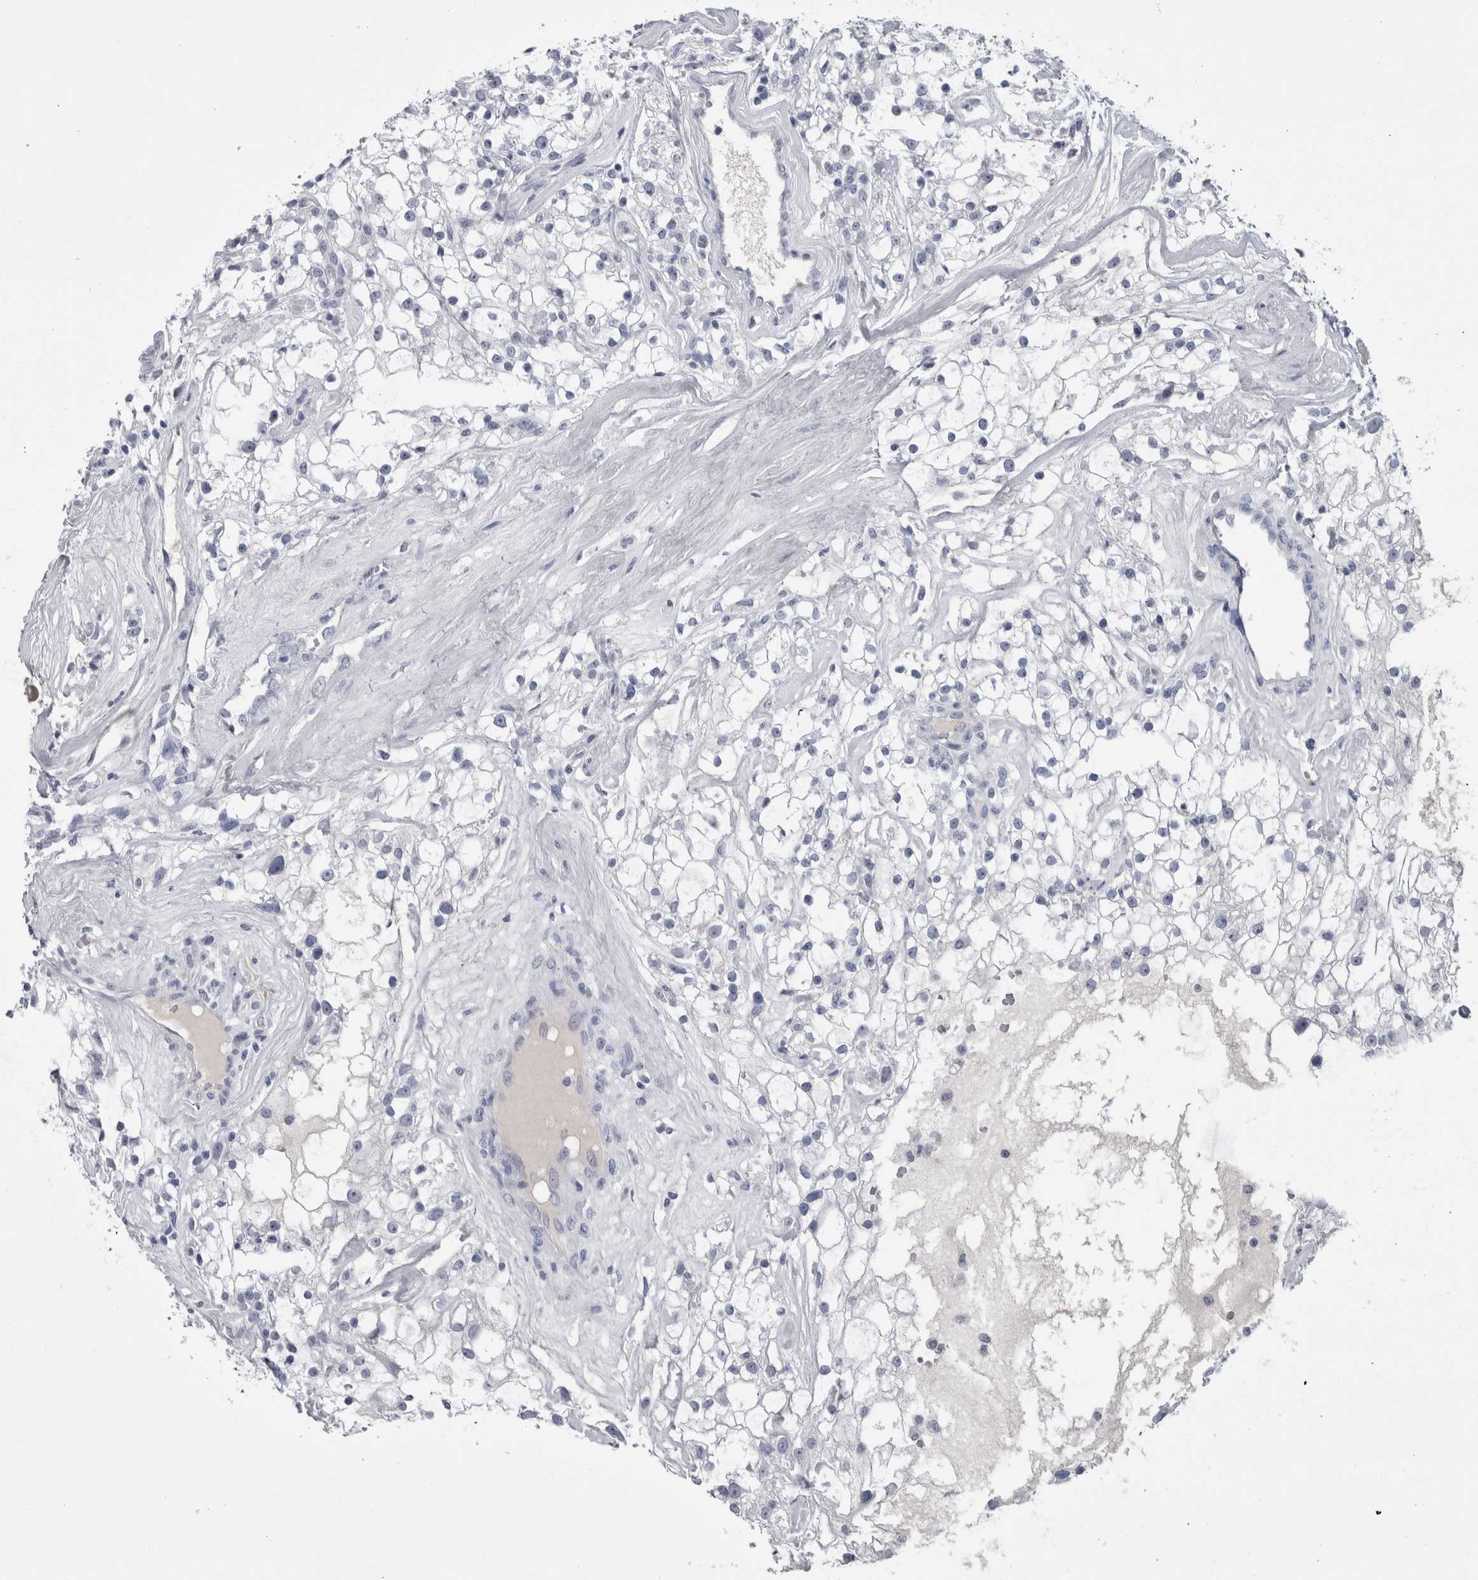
{"staining": {"intensity": "negative", "quantity": "none", "location": "none"}, "tissue": "renal cancer", "cell_type": "Tumor cells", "image_type": "cancer", "snomed": [{"axis": "morphology", "description": "Adenocarcinoma, NOS"}, {"axis": "topography", "description": "Kidney"}], "caption": "Human renal adenocarcinoma stained for a protein using immunohistochemistry shows no expression in tumor cells.", "gene": "PAX5", "patient": {"sex": "female", "age": 60}}